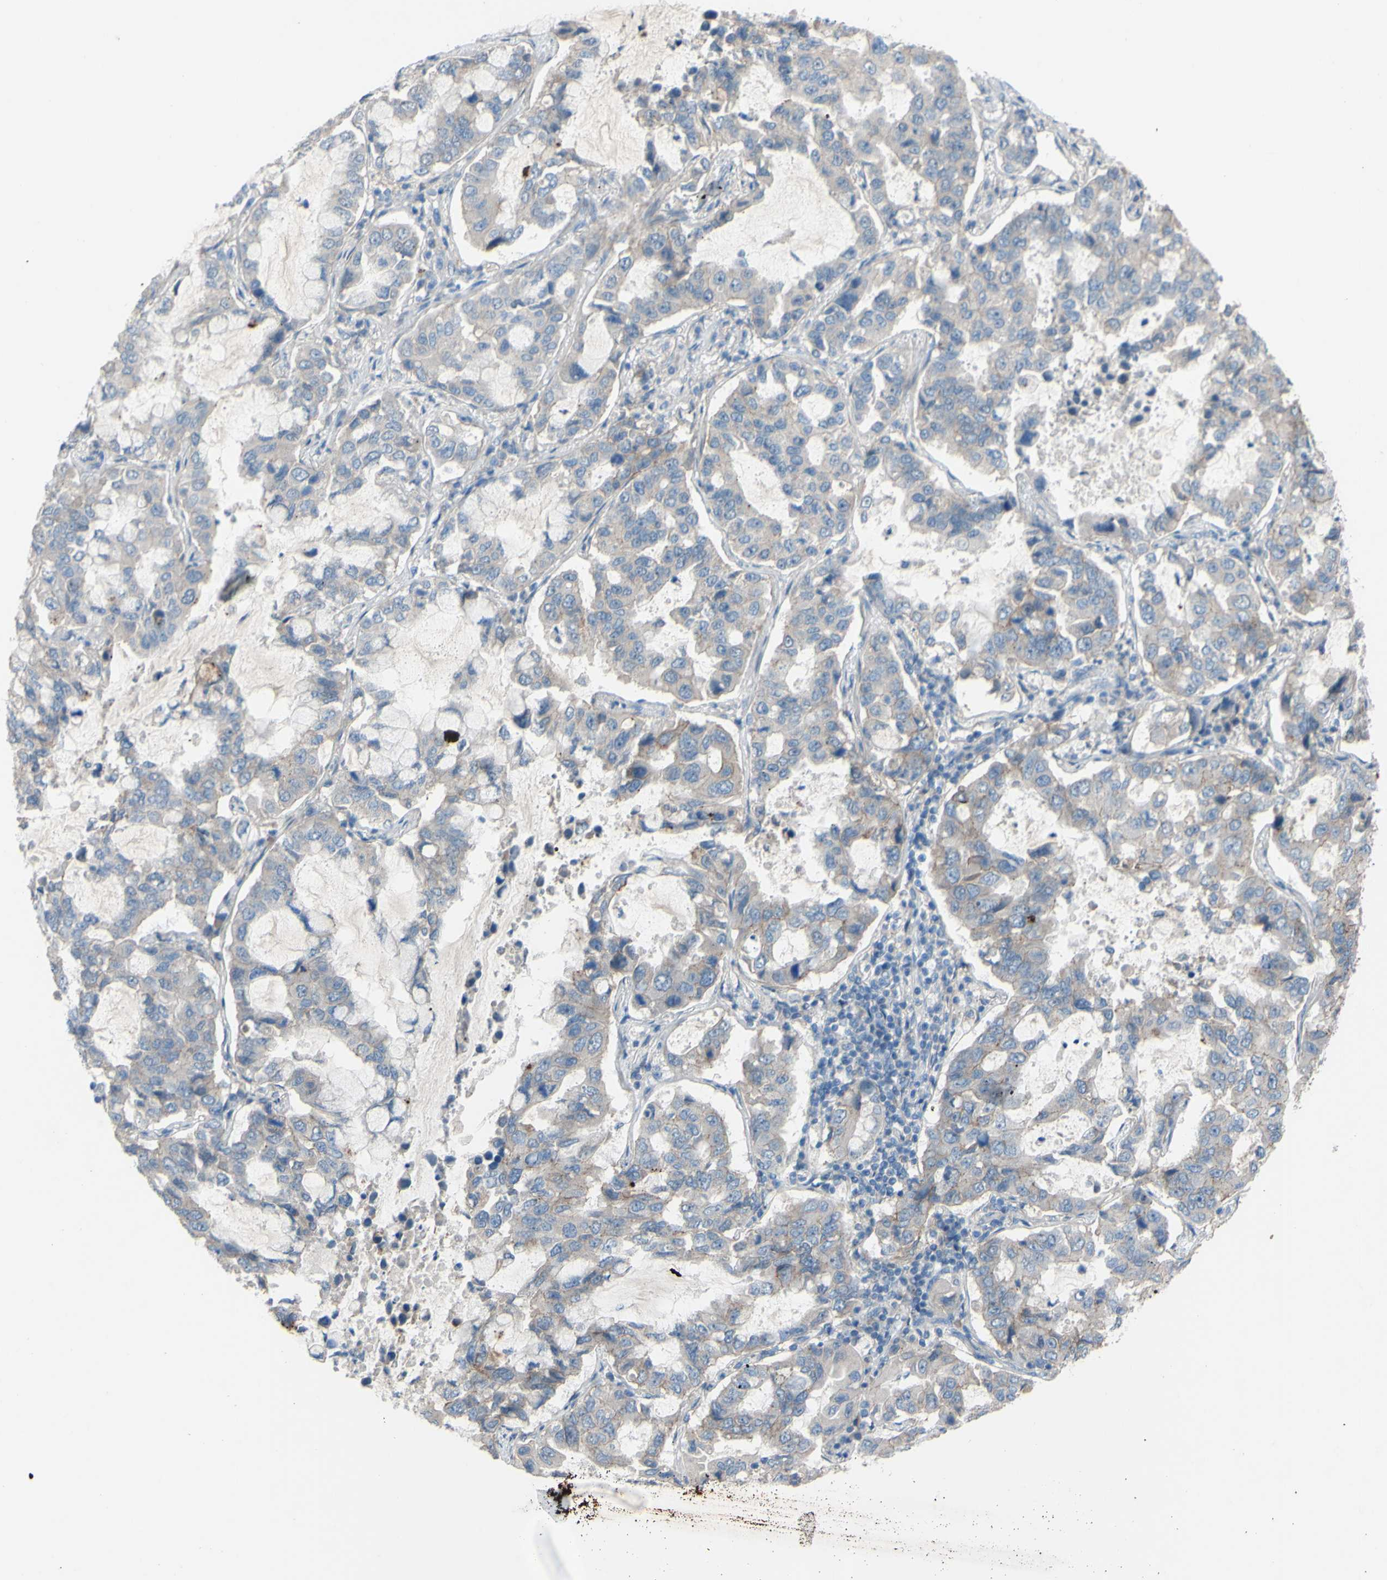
{"staining": {"intensity": "negative", "quantity": "none", "location": "none"}, "tissue": "lung cancer", "cell_type": "Tumor cells", "image_type": "cancer", "snomed": [{"axis": "morphology", "description": "Adenocarcinoma, NOS"}, {"axis": "topography", "description": "Lung"}], "caption": "A micrograph of human lung adenocarcinoma is negative for staining in tumor cells. (DAB immunohistochemistry, high magnification).", "gene": "CDCP1", "patient": {"sex": "male", "age": 64}}